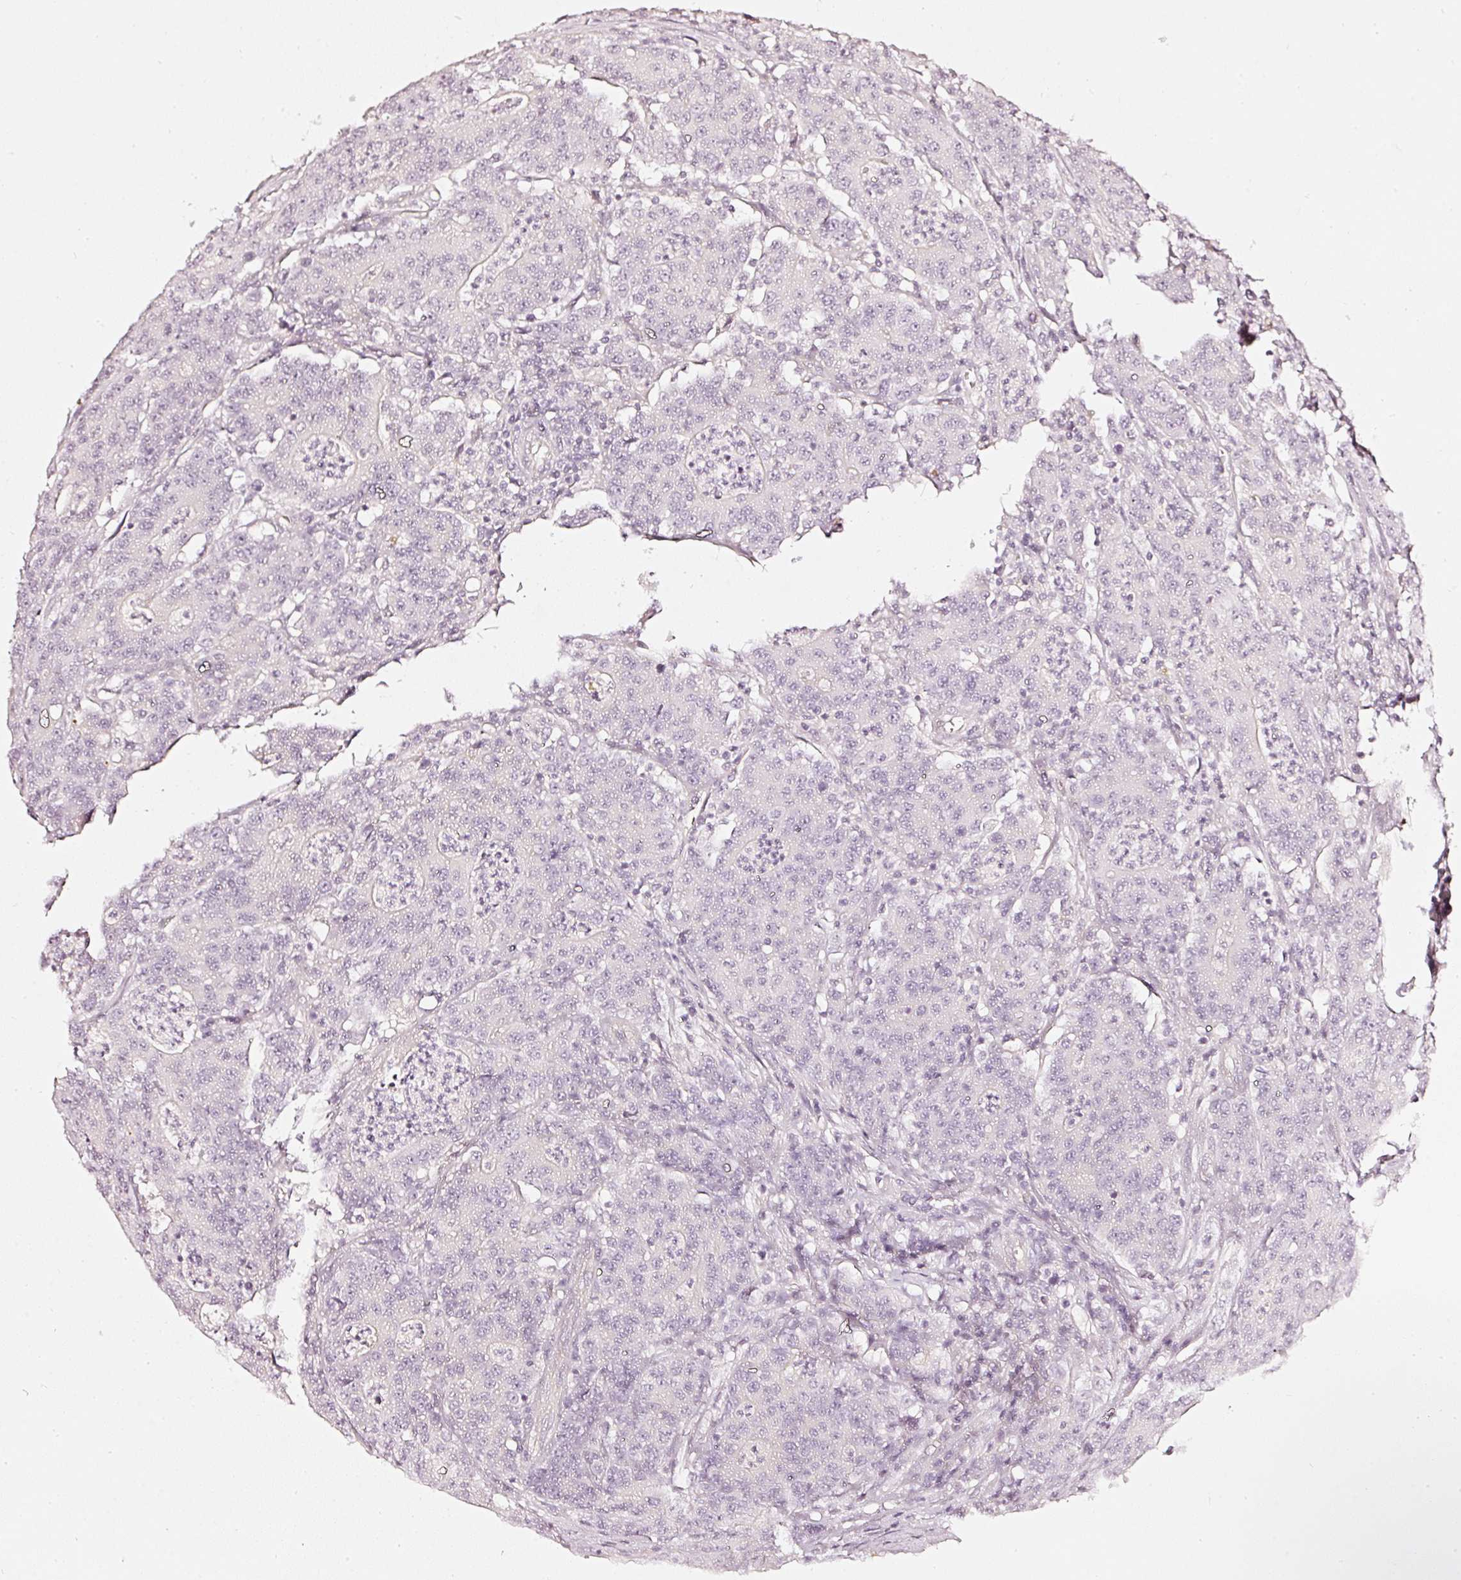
{"staining": {"intensity": "negative", "quantity": "none", "location": "none"}, "tissue": "colorectal cancer", "cell_type": "Tumor cells", "image_type": "cancer", "snomed": [{"axis": "morphology", "description": "Adenocarcinoma, NOS"}, {"axis": "topography", "description": "Colon"}], "caption": "The image displays no significant staining in tumor cells of colorectal adenocarcinoma.", "gene": "CNP", "patient": {"sex": "male", "age": 83}}